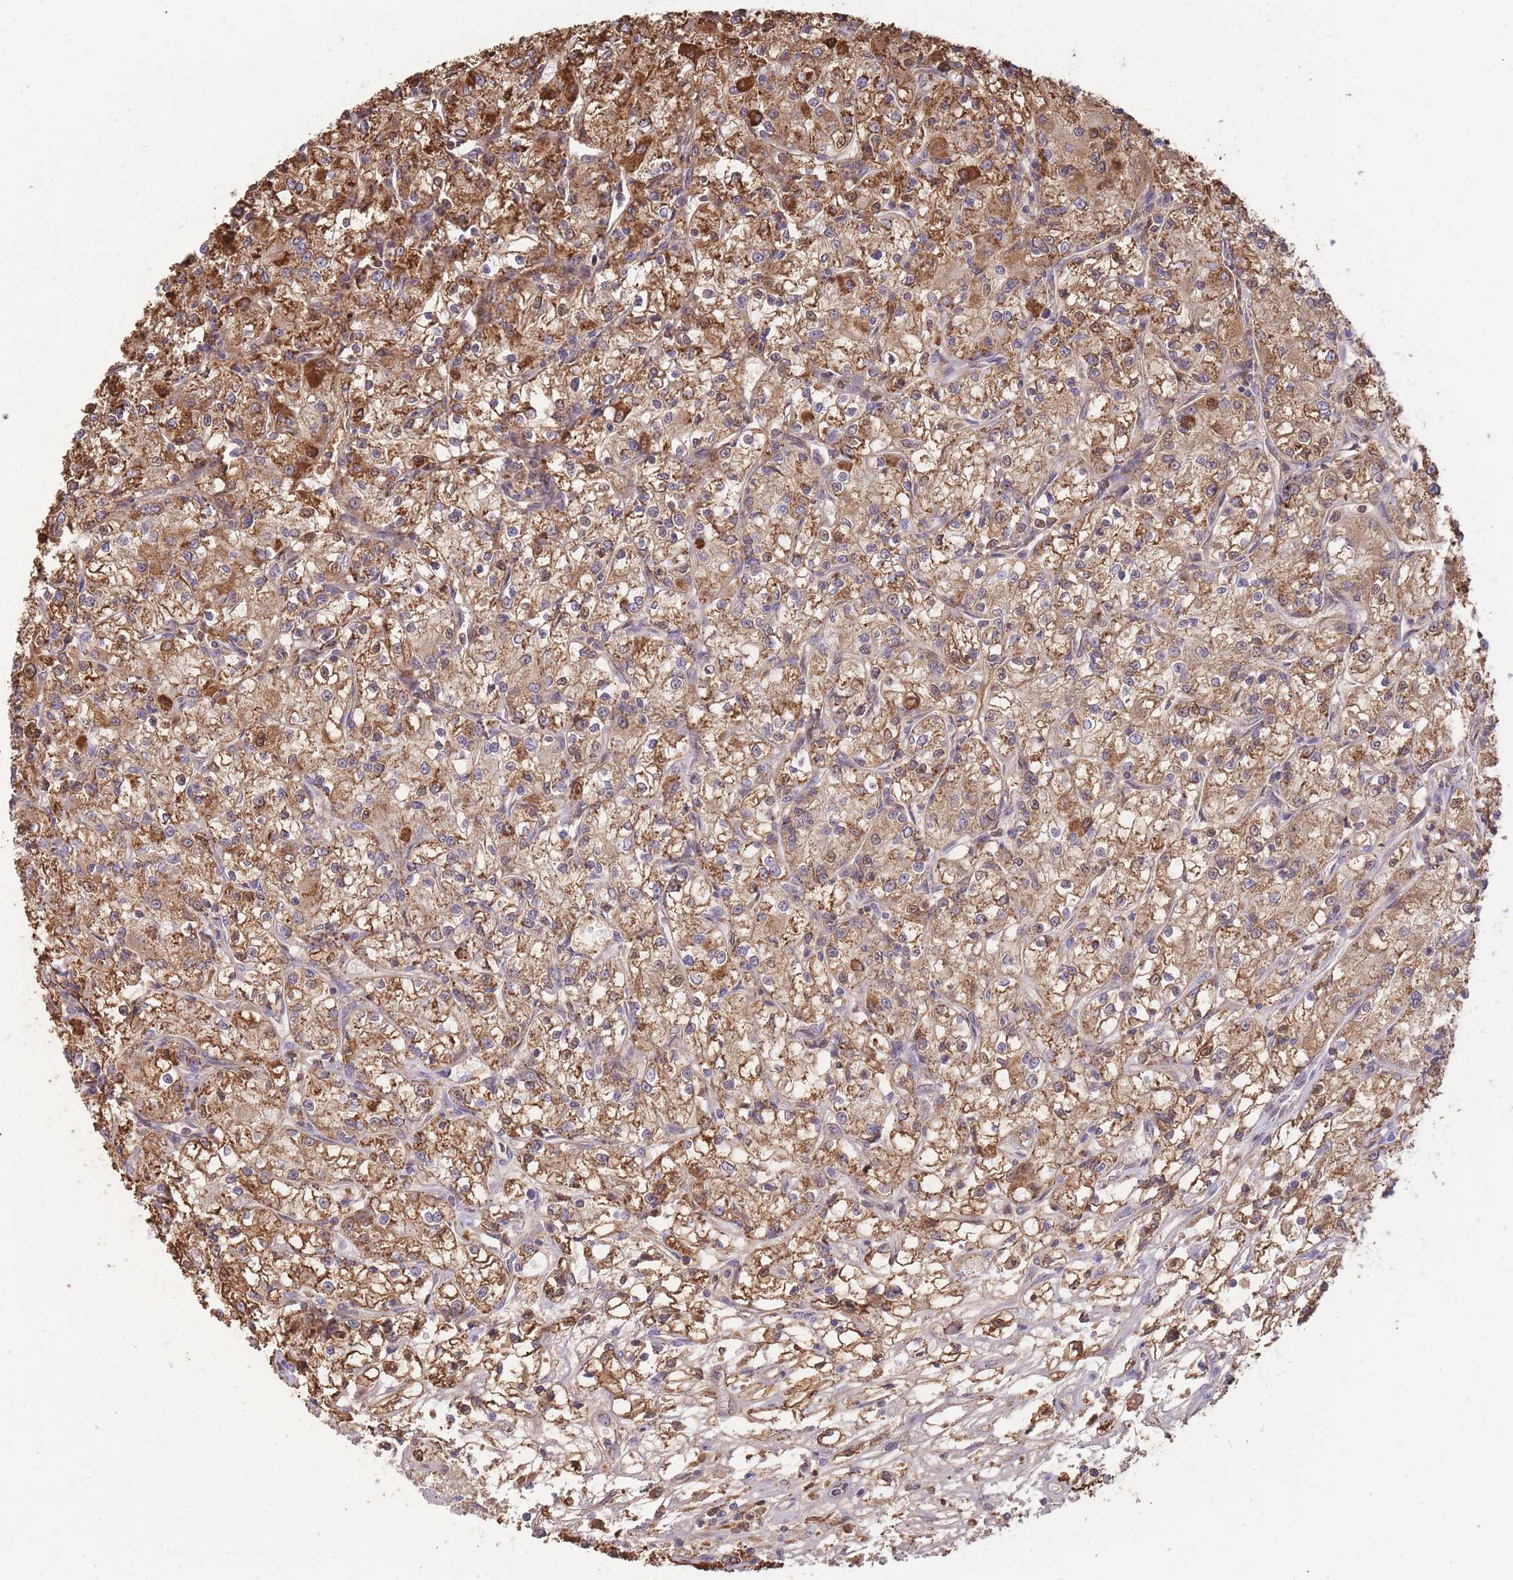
{"staining": {"intensity": "moderate", "quantity": ">75%", "location": "cytoplasmic/membranous"}, "tissue": "renal cancer", "cell_type": "Tumor cells", "image_type": "cancer", "snomed": [{"axis": "morphology", "description": "Adenocarcinoma, NOS"}, {"axis": "topography", "description": "Kidney"}], "caption": "Immunohistochemistry image of renal cancer (adenocarcinoma) stained for a protein (brown), which shows medium levels of moderate cytoplasmic/membranous staining in approximately >75% of tumor cells.", "gene": "MRPL17", "patient": {"sex": "female", "age": 59}}